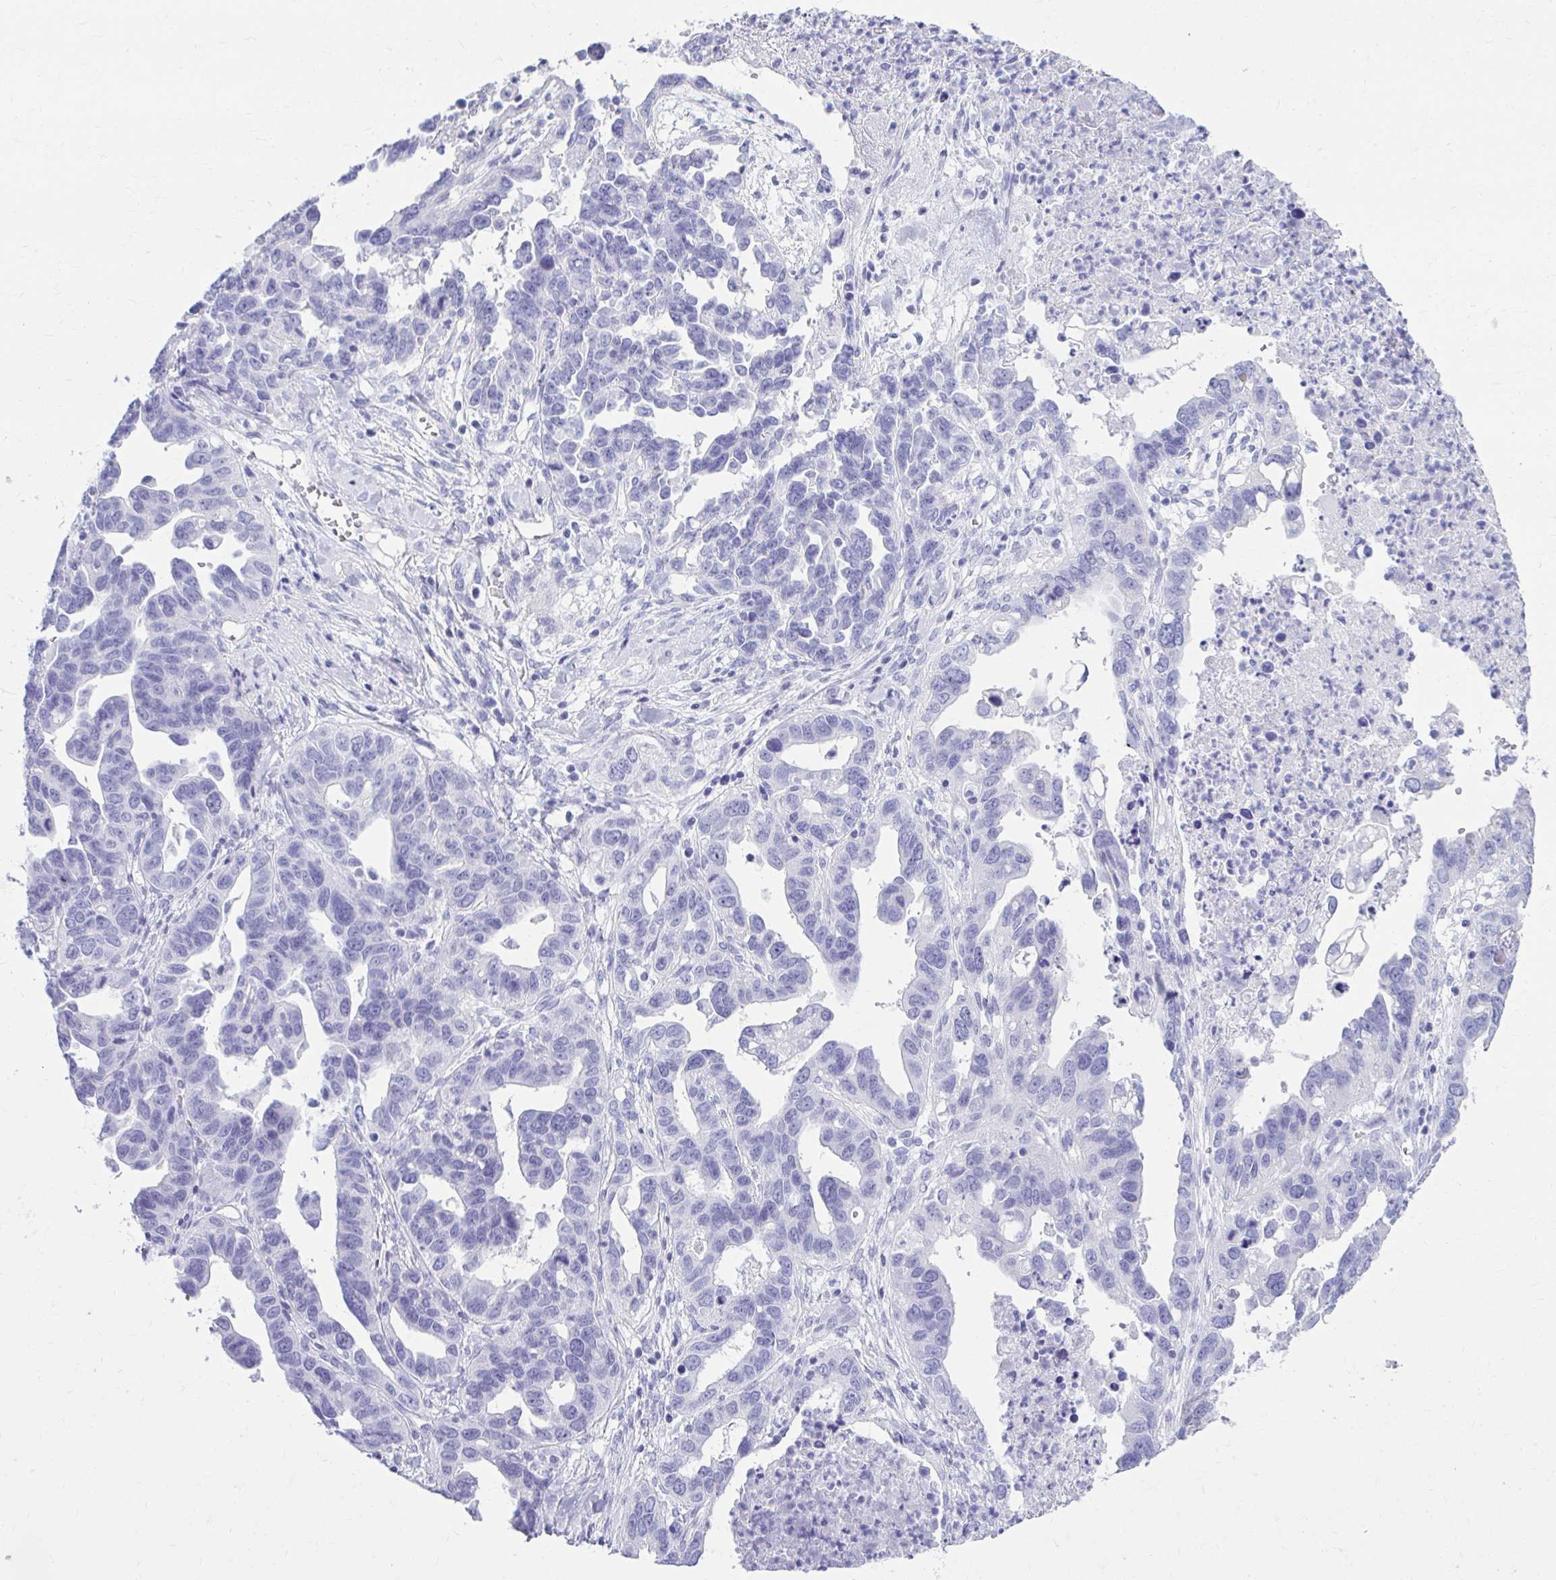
{"staining": {"intensity": "negative", "quantity": "none", "location": "none"}, "tissue": "ovarian cancer", "cell_type": "Tumor cells", "image_type": "cancer", "snomed": [{"axis": "morphology", "description": "Cystadenocarcinoma, serous, NOS"}, {"axis": "topography", "description": "Ovary"}], "caption": "Tumor cells are negative for brown protein staining in ovarian serous cystadenocarcinoma.", "gene": "ATP4B", "patient": {"sex": "female", "age": 69}}